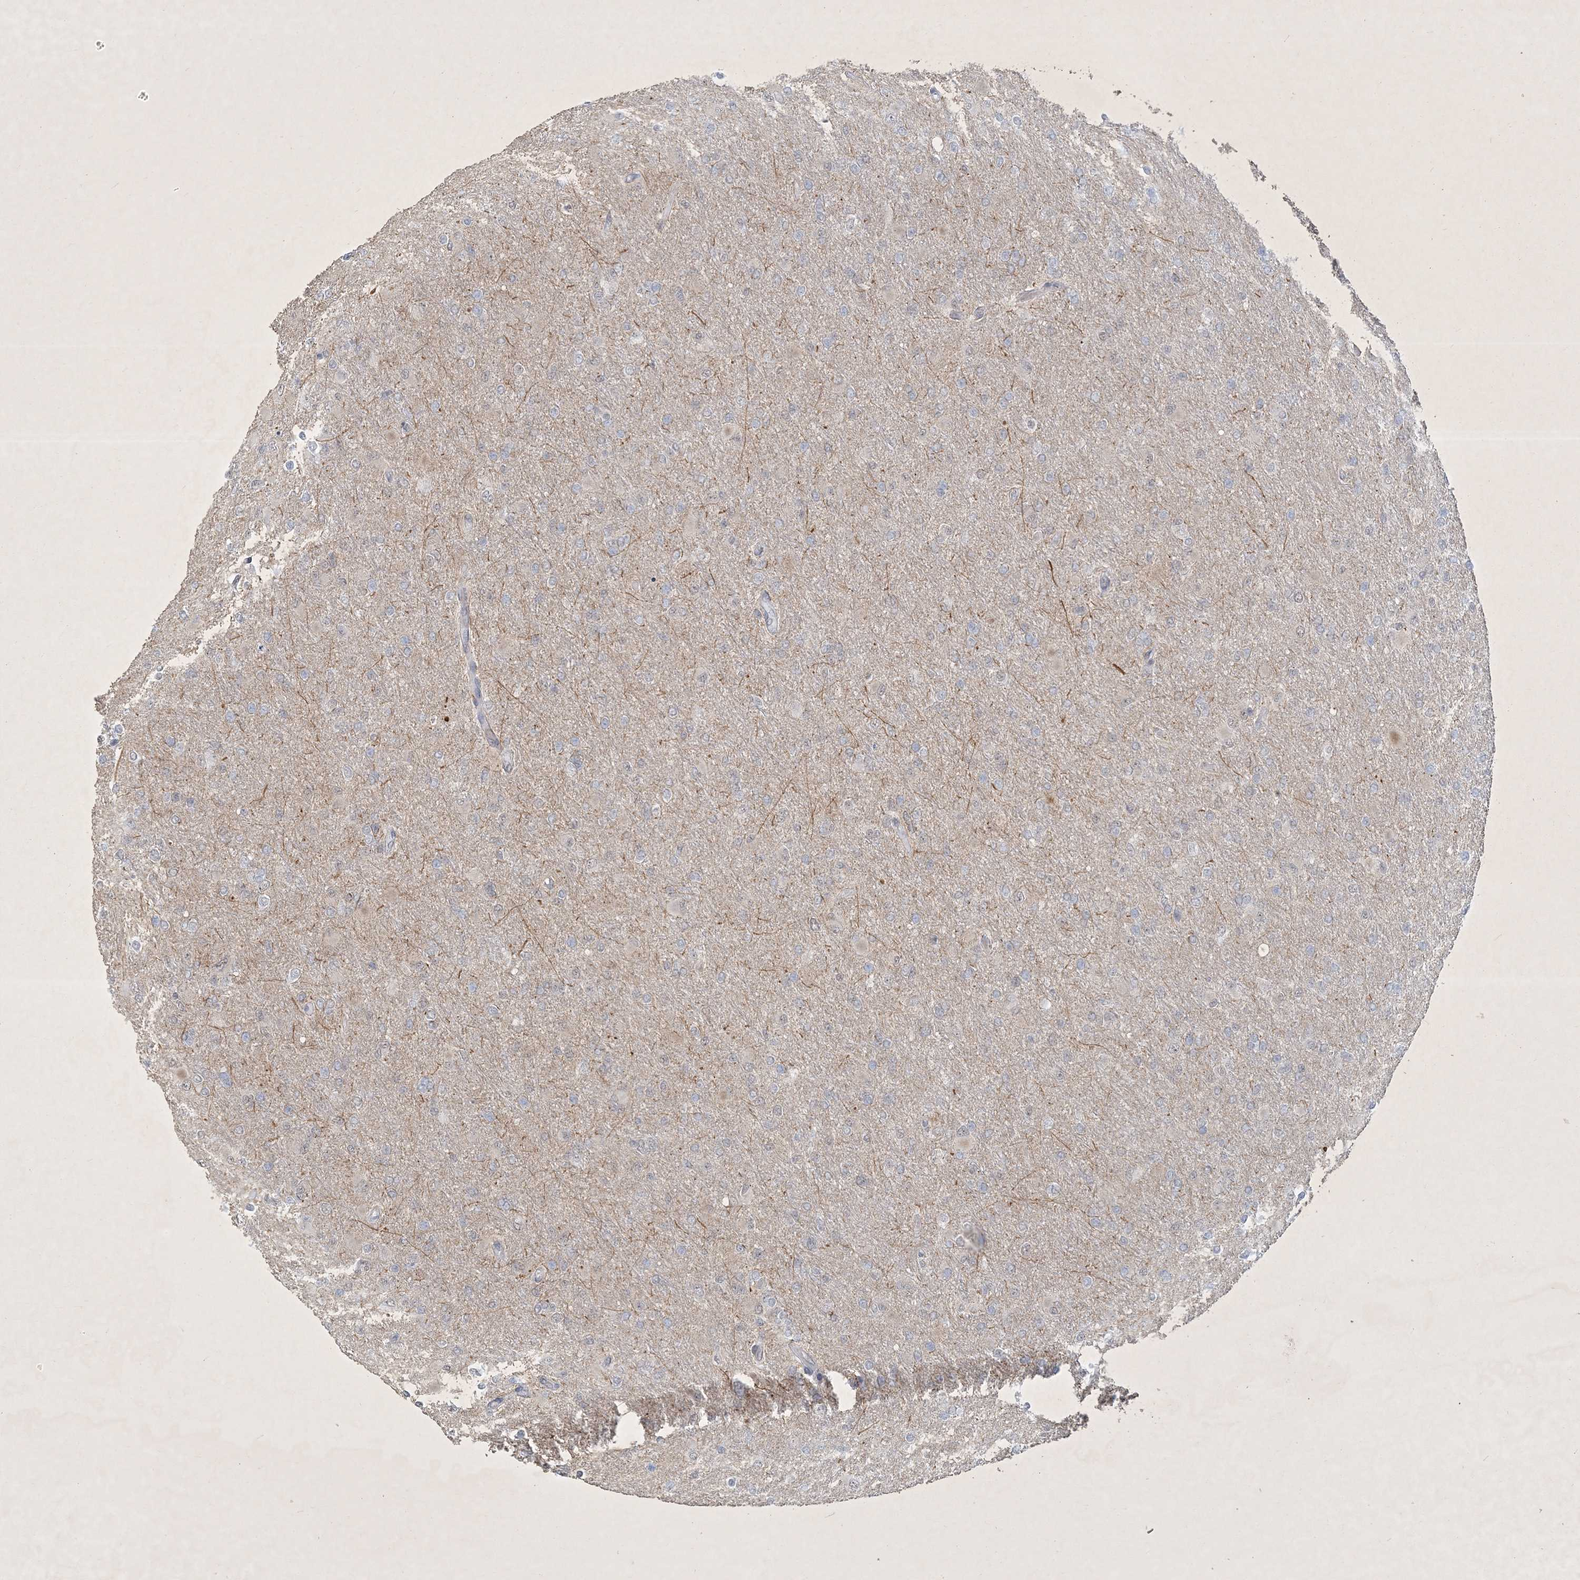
{"staining": {"intensity": "negative", "quantity": "none", "location": "none"}, "tissue": "glioma", "cell_type": "Tumor cells", "image_type": "cancer", "snomed": [{"axis": "morphology", "description": "Glioma, malignant, High grade"}, {"axis": "topography", "description": "Cerebral cortex"}], "caption": "Immunohistochemical staining of human glioma exhibits no significant positivity in tumor cells.", "gene": "ZBTB9", "patient": {"sex": "female", "age": 36}}